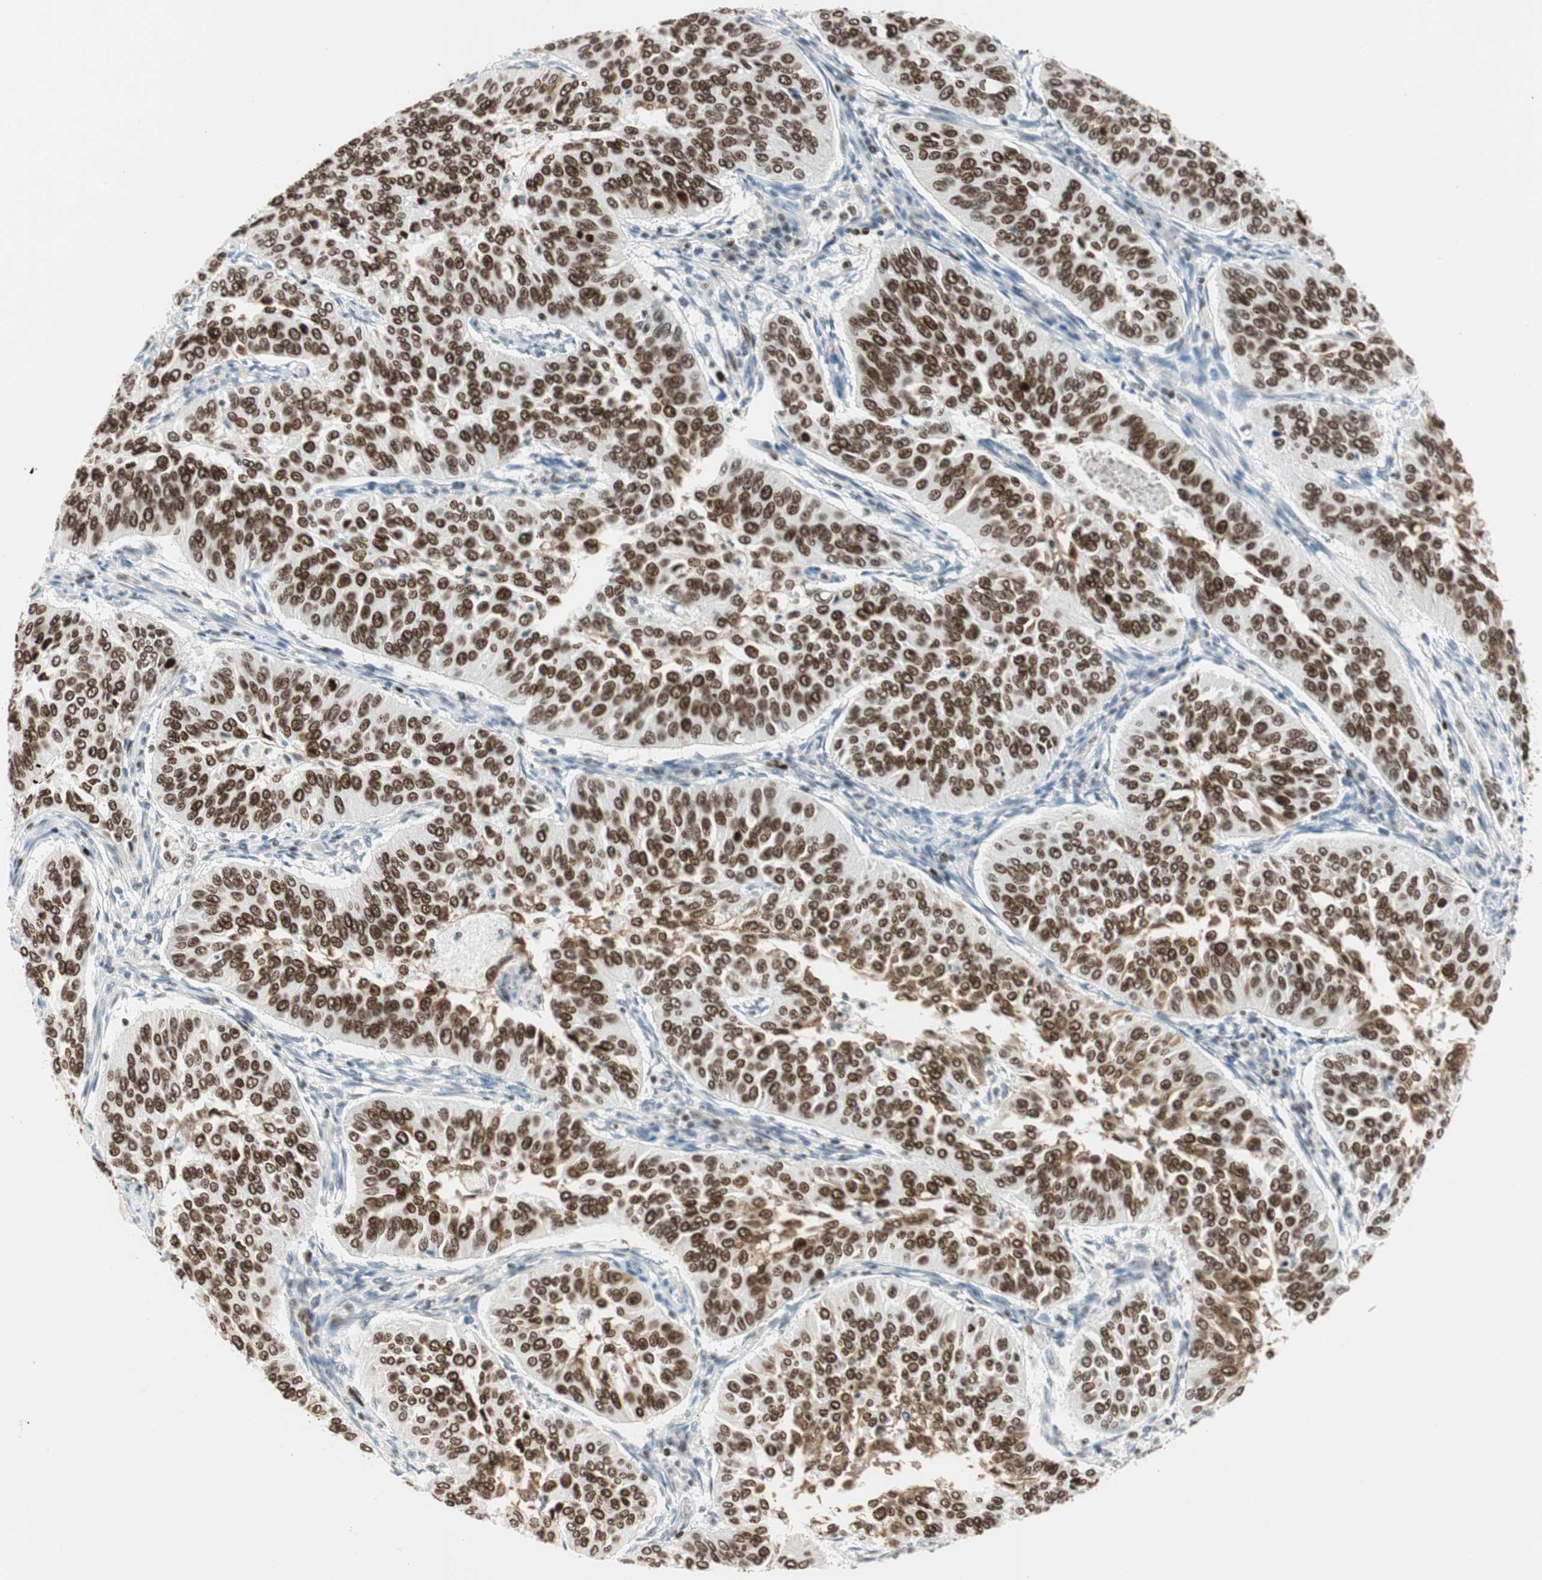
{"staining": {"intensity": "strong", "quantity": ">75%", "location": "nuclear"}, "tissue": "cervical cancer", "cell_type": "Tumor cells", "image_type": "cancer", "snomed": [{"axis": "morphology", "description": "Normal tissue, NOS"}, {"axis": "morphology", "description": "Squamous cell carcinoma, NOS"}, {"axis": "topography", "description": "Cervix"}], "caption": "IHC photomicrograph of human cervical cancer (squamous cell carcinoma) stained for a protein (brown), which displays high levels of strong nuclear staining in approximately >75% of tumor cells.", "gene": "EZH2", "patient": {"sex": "female", "age": 39}}